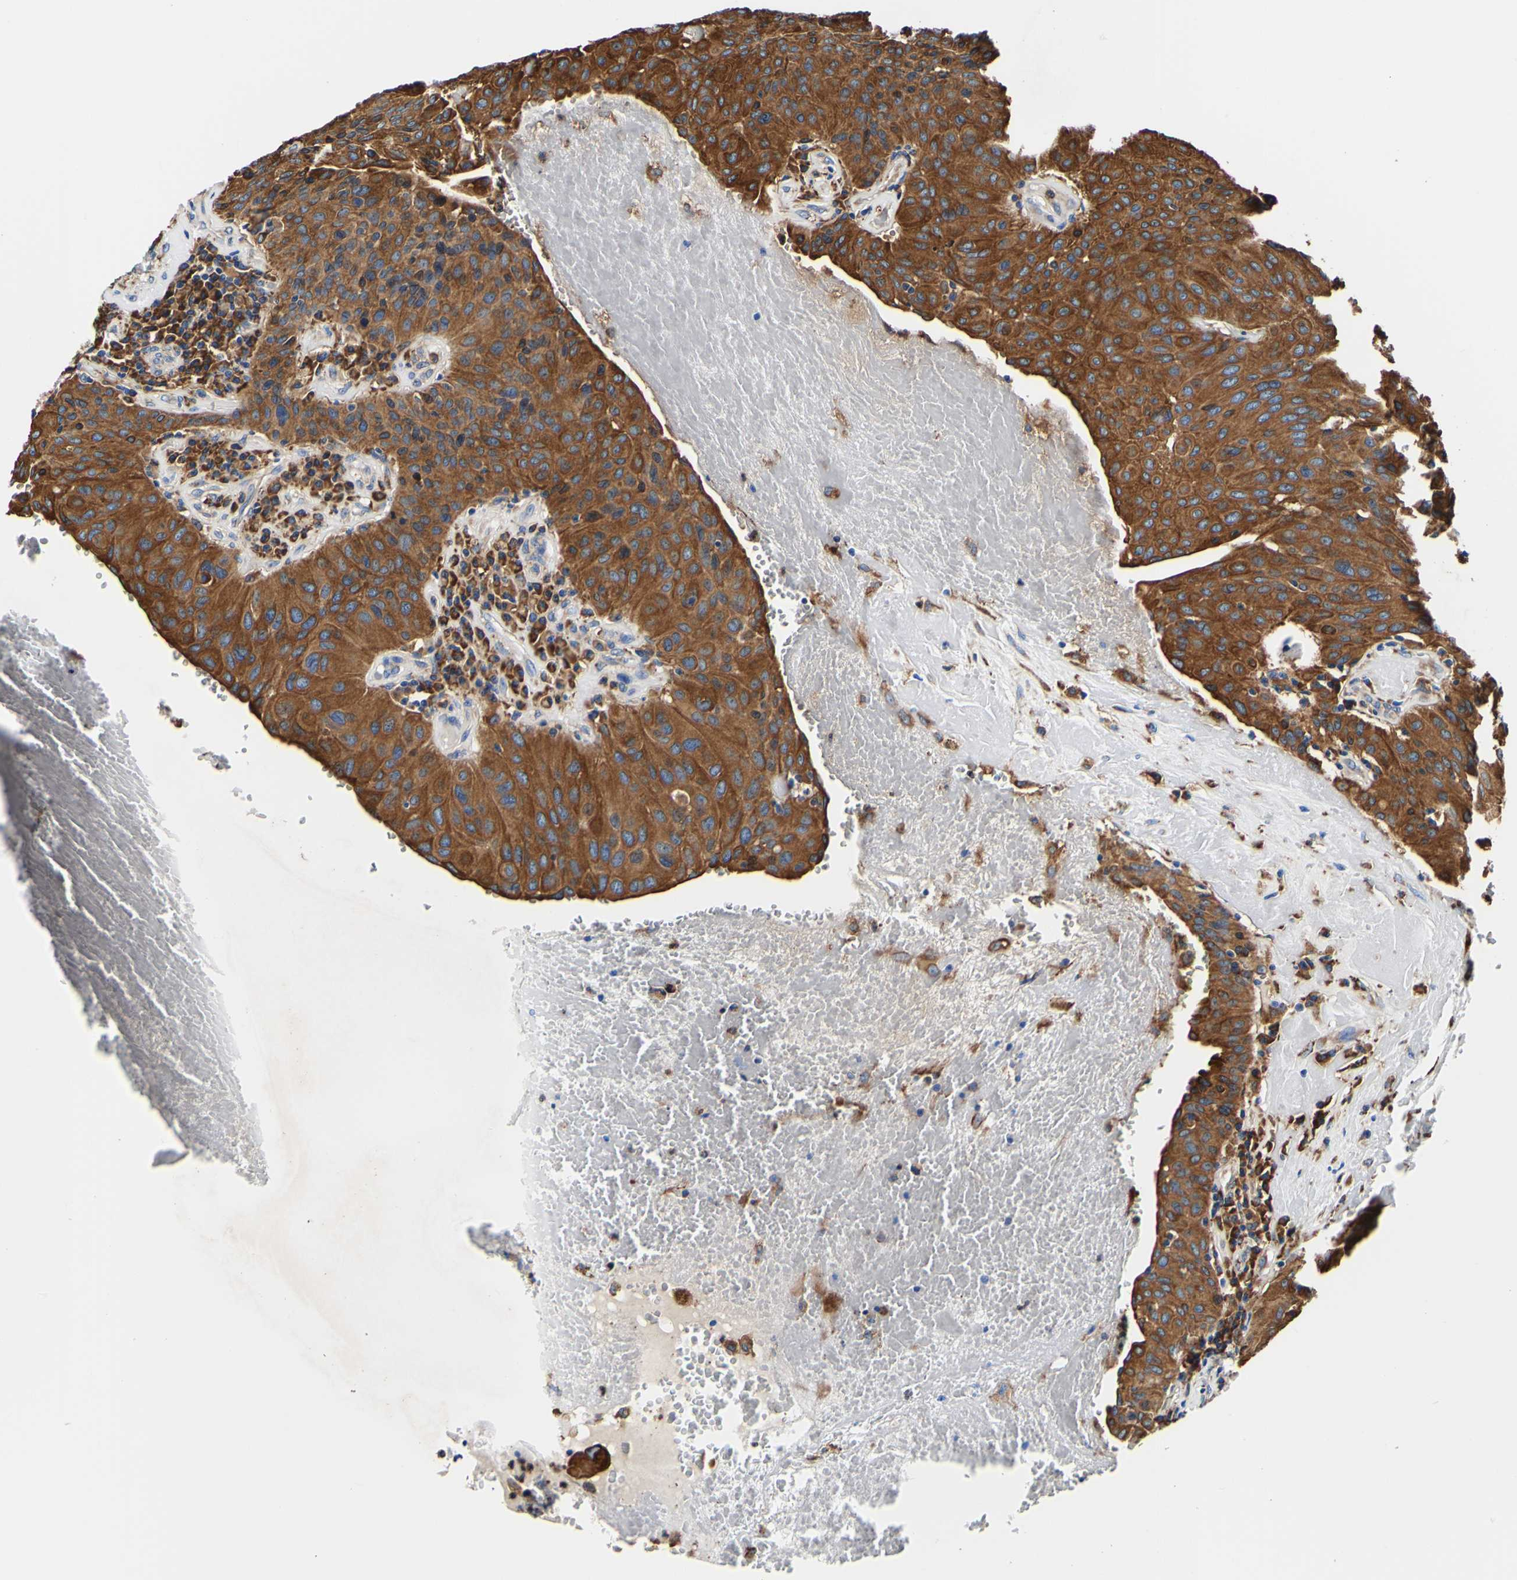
{"staining": {"intensity": "strong", "quantity": ">75%", "location": "cytoplasmic/membranous"}, "tissue": "urothelial cancer", "cell_type": "Tumor cells", "image_type": "cancer", "snomed": [{"axis": "morphology", "description": "Urothelial carcinoma, High grade"}, {"axis": "topography", "description": "Urinary bladder"}], "caption": "This is a micrograph of immunohistochemistry staining of urothelial cancer, which shows strong staining in the cytoplasmic/membranous of tumor cells.", "gene": "P4HB", "patient": {"sex": "male", "age": 66}}